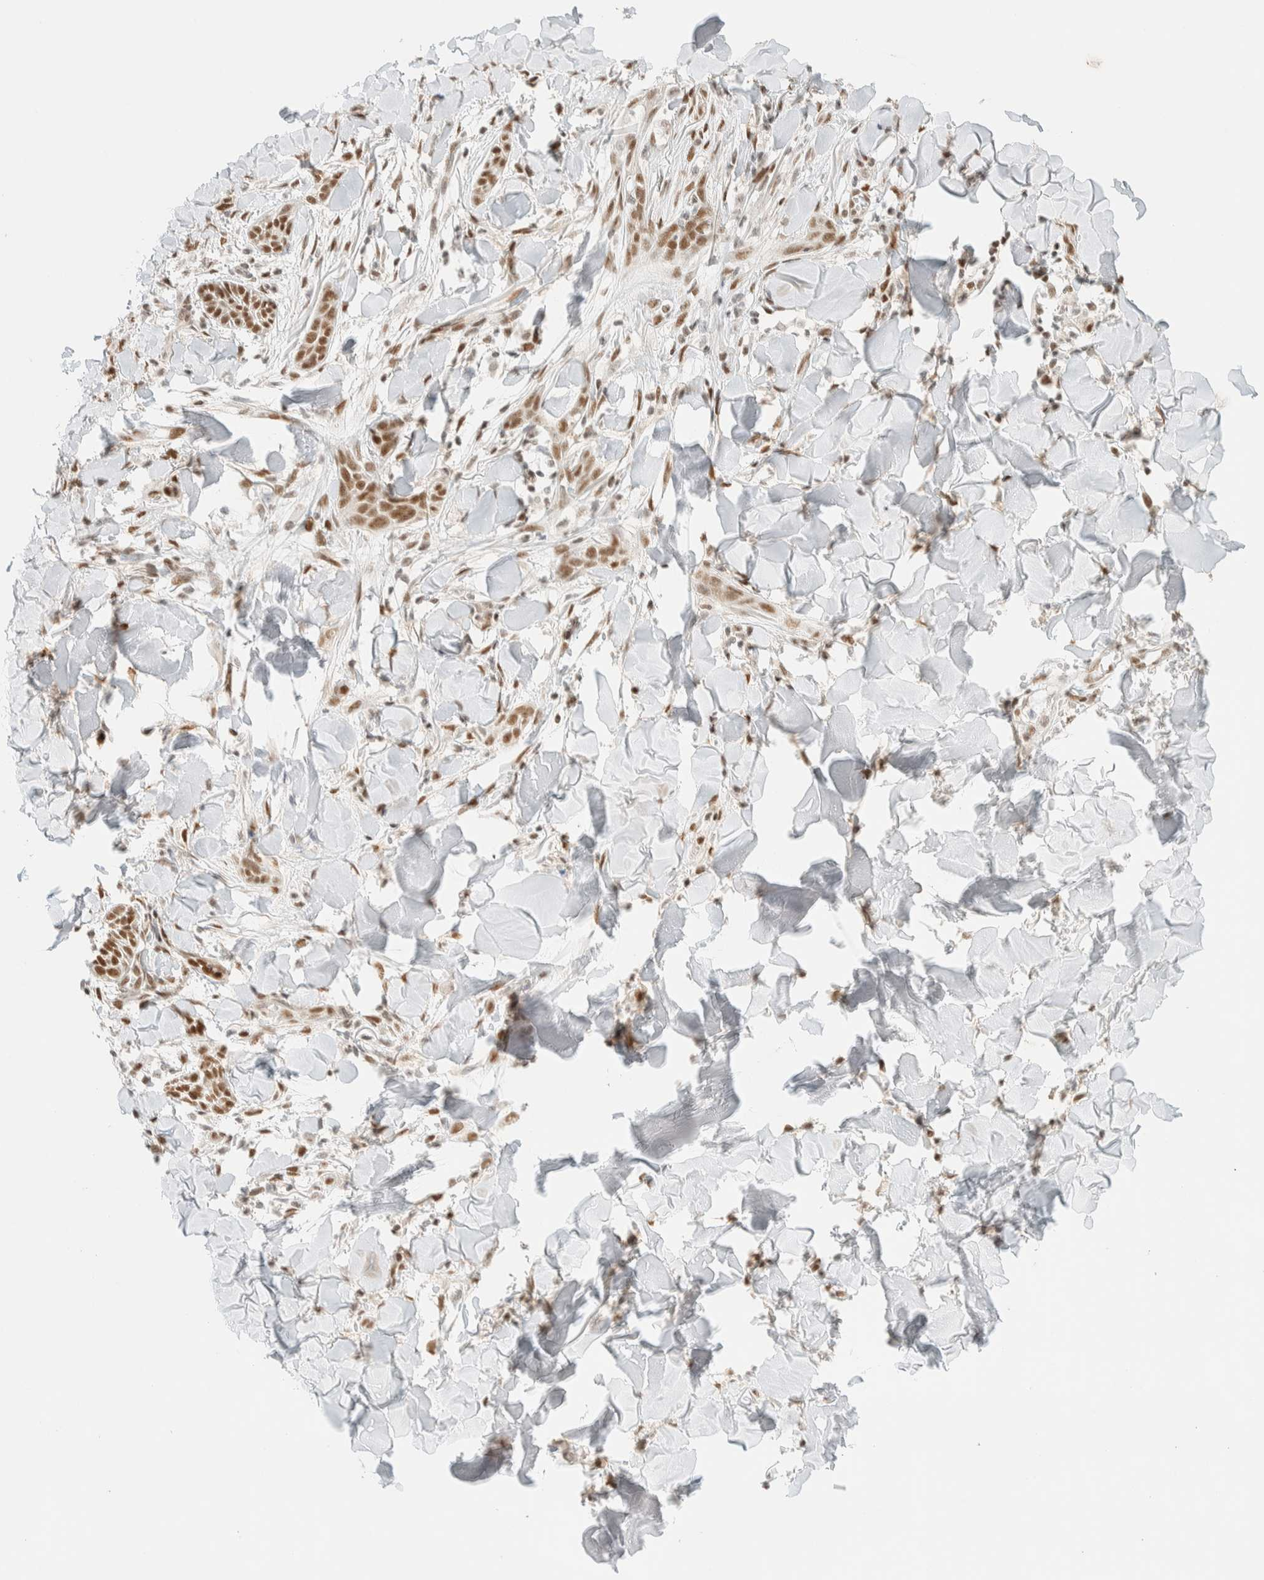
{"staining": {"intensity": "moderate", "quantity": ">75%", "location": "nuclear"}, "tissue": "skin cancer", "cell_type": "Tumor cells", "image_type": "cancer", "snomed": [{"axis": "morphology", "description": "Basal cell carcinoma"}, {"axis": "topography", "description": "Skin"}], "caption": "Immunohistochemical staining of skin cancer displays moderate nuclear protein expression in approximately >75% of tumor cells.", "gene": "PYGO2", "patient": {"sex": "female", "age": 59}}